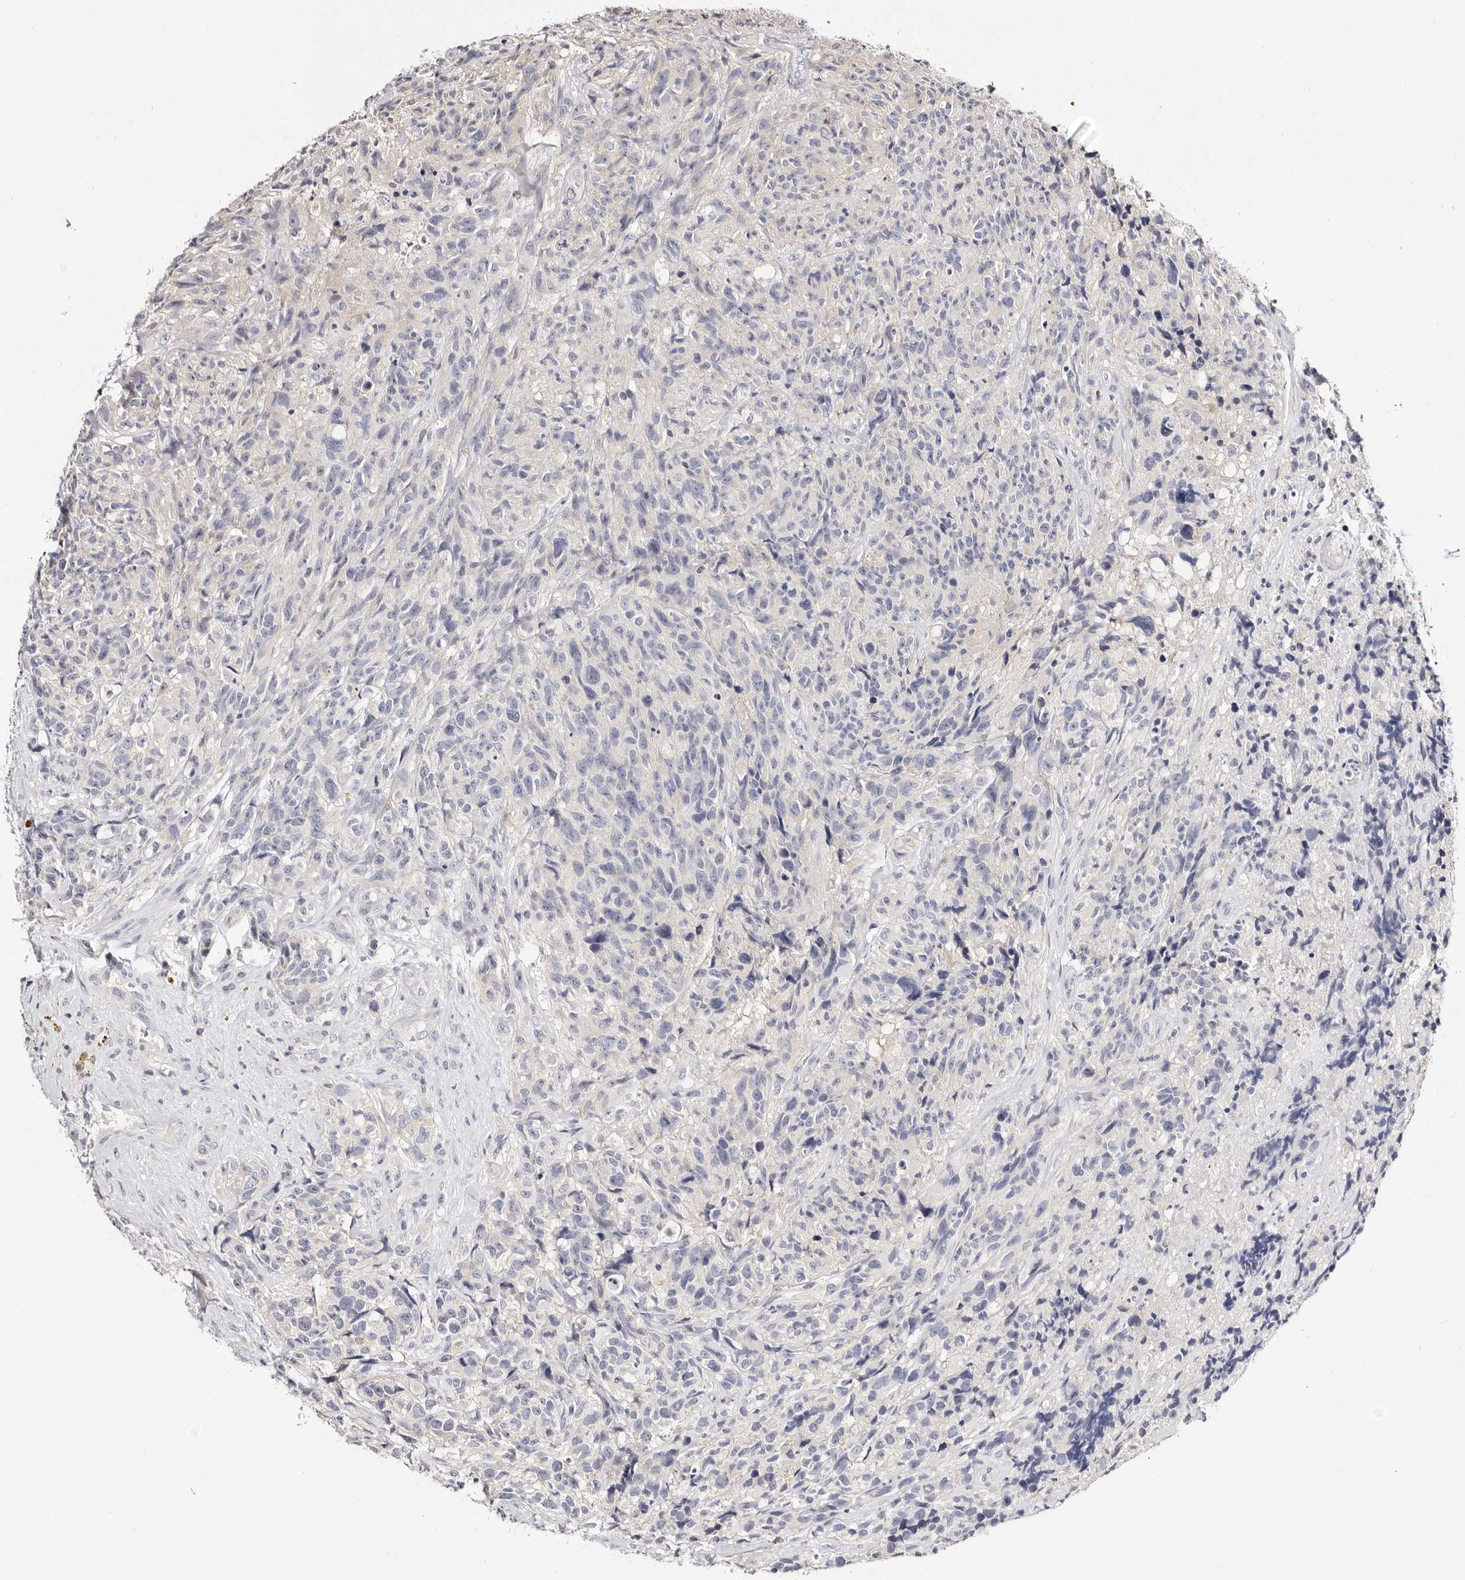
{"staining": {"intensity": "negative", "quantity": "none", "location": "none"}, "tissue": "glioma", "cell_type": "Tumor cells", "image_type": "cancer", "snomed": [{"axis": "morphology", "description": "Glioma, malignant, High grade"}, {"axis": "topography", "description": "Brain"}], "caption": "A histopathology image of human glioma is negative for staining in tumor cells. (DAB (3,3'-diaminobenzidine) IHC visualized using brightfield microscopy, high magnification).", "gene": "ROM1", "patient": {"sex": "male", "age": 69}}